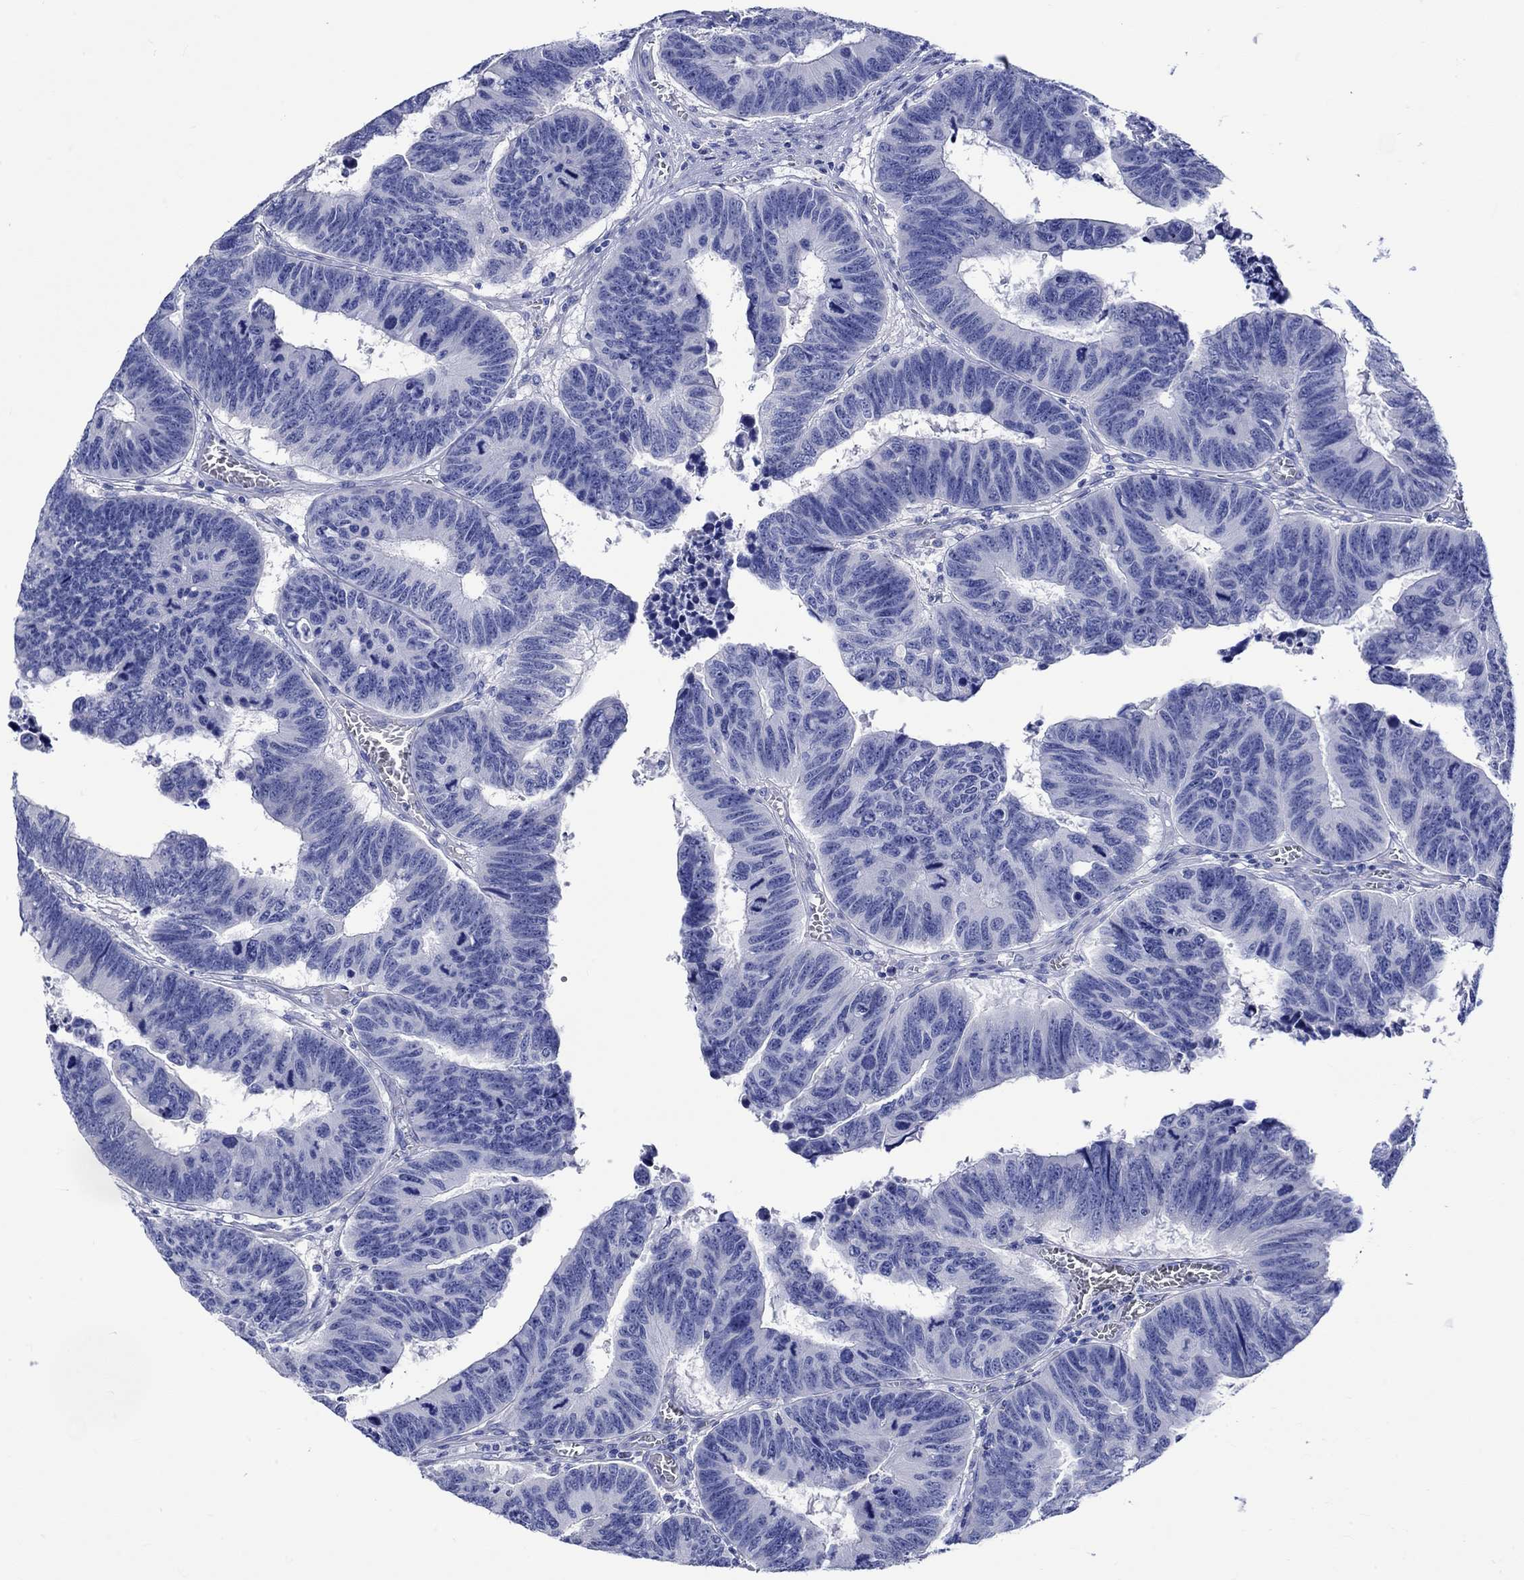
{"staining": {"intensity": "negative", "quantity": "none", "location": "none"}, "tissue": "colorectal cancer", "cell_type": "Tumor cells", "image_type": "cancer", "snomed": [{"axis": "morphology", "description": "Adenocarcinoma, NOS"}, {"axis": "topography", "description": "Appendix"}, {"axis": "topography", "description": "Colon"}, {"axis": "topography", "description": "Cecum"}, {"axis": "topography", "description": "Colon asc"}], "caption": "Immunohistochemistry of colorectal adenocarcinoma shows no staining in tumor cells. (DAB (3,3'-diaminobenzidine) immunohistochemistry with hematoxylin counter stain).", "gene": "HARBI1", "patient": {"sex": "female", "age": 85}}